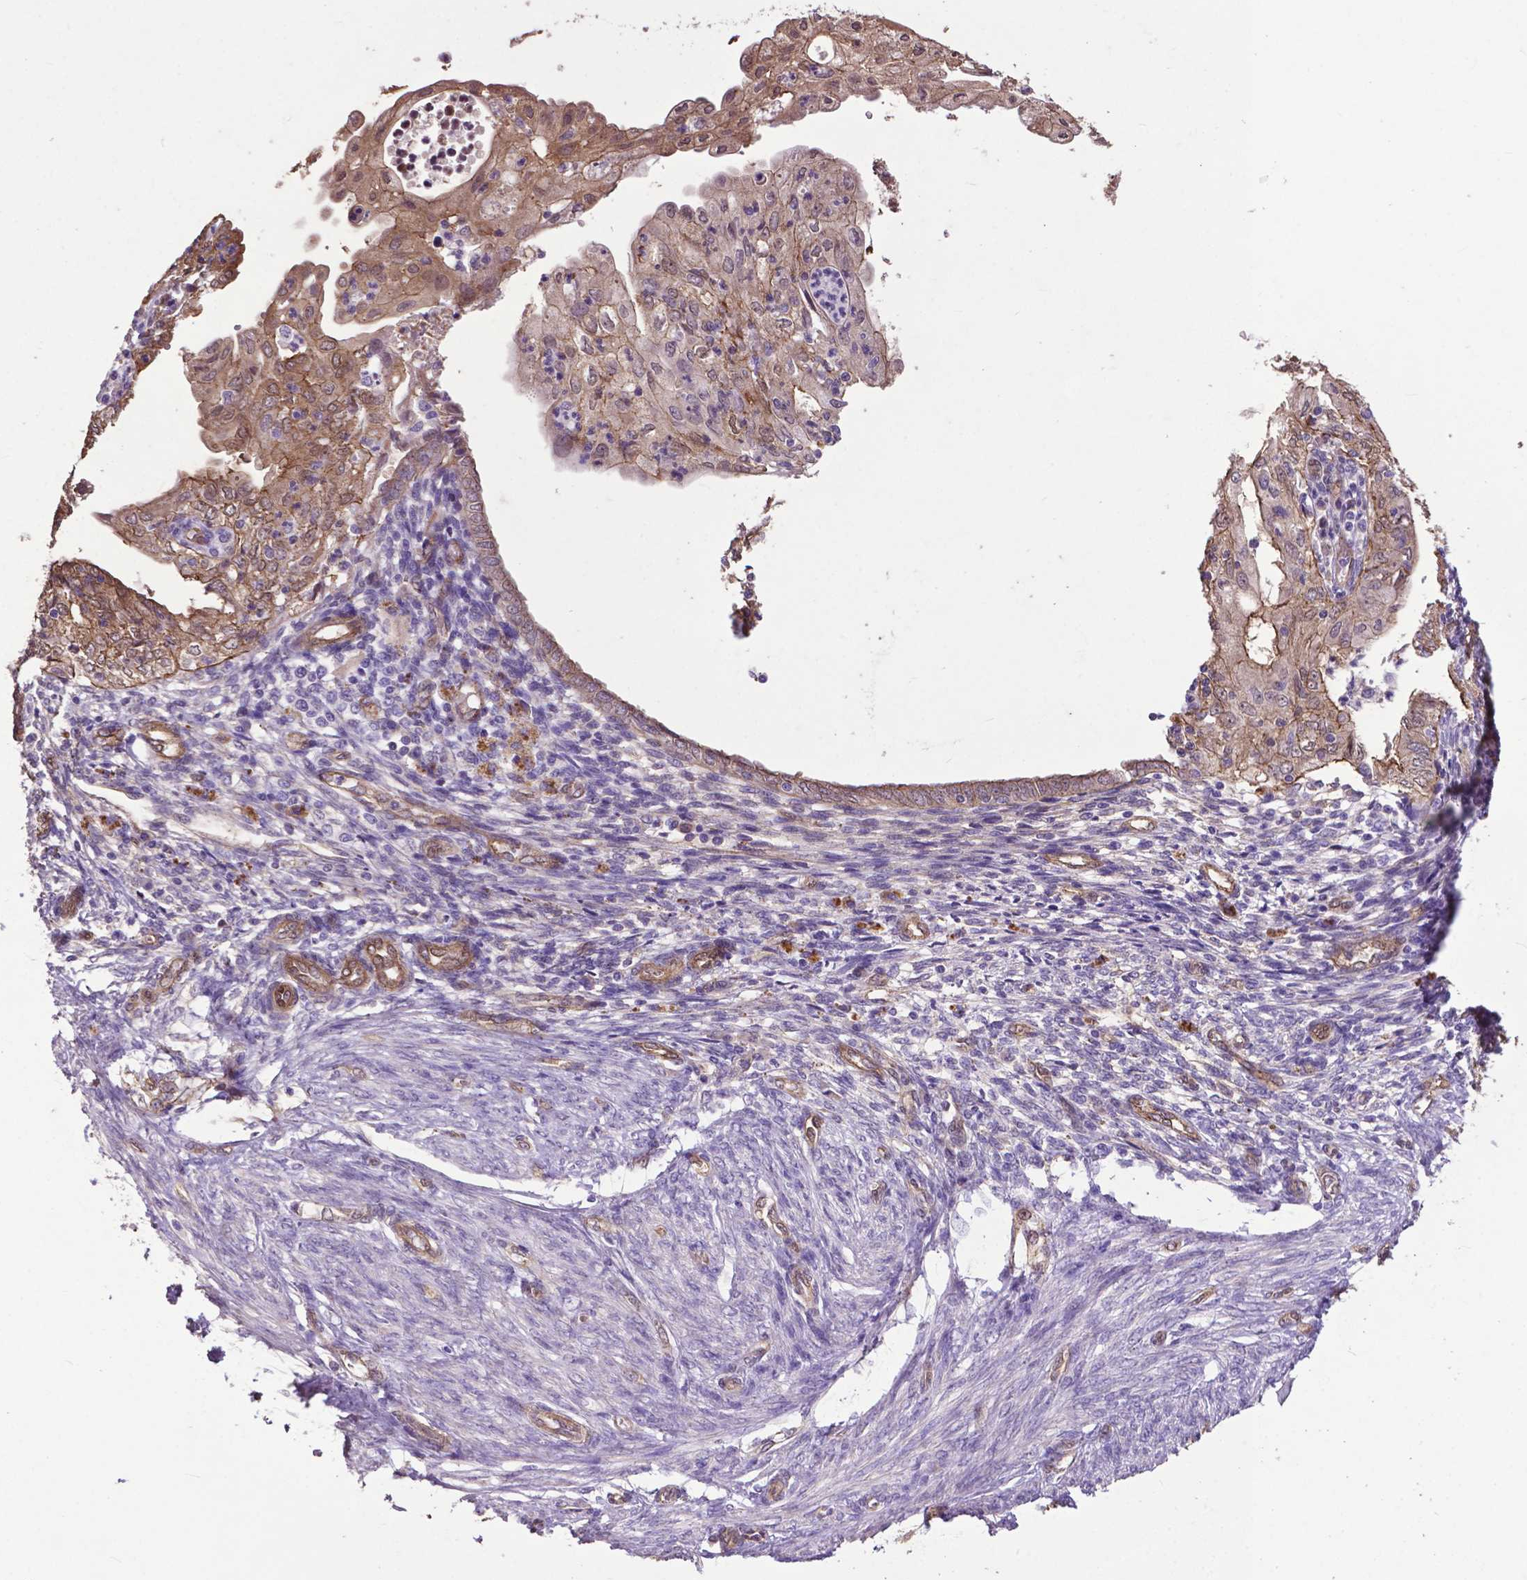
{"staining": {"intensity": "moderate", "quantity": "25%-75%", "location": "cytoplasmic/membranous"}, "tissue": "endometrial cancer", "cell_type": "Tumor cells", "image_type": "cancer", "snomed": [{"axis": "morphology", "description": "Adenocarcinoma, NOS"}, {"axis": "topography", "description": "Endometrium"}], "caption": "Immunohistochemical staining of endometrial cancer exhibits moderate cytoplasmic/membranous protein staining in about 25%-75% of tumor cells.", "gene": "PDLIM1", "patient": {"sex": "female", "age": 68}}